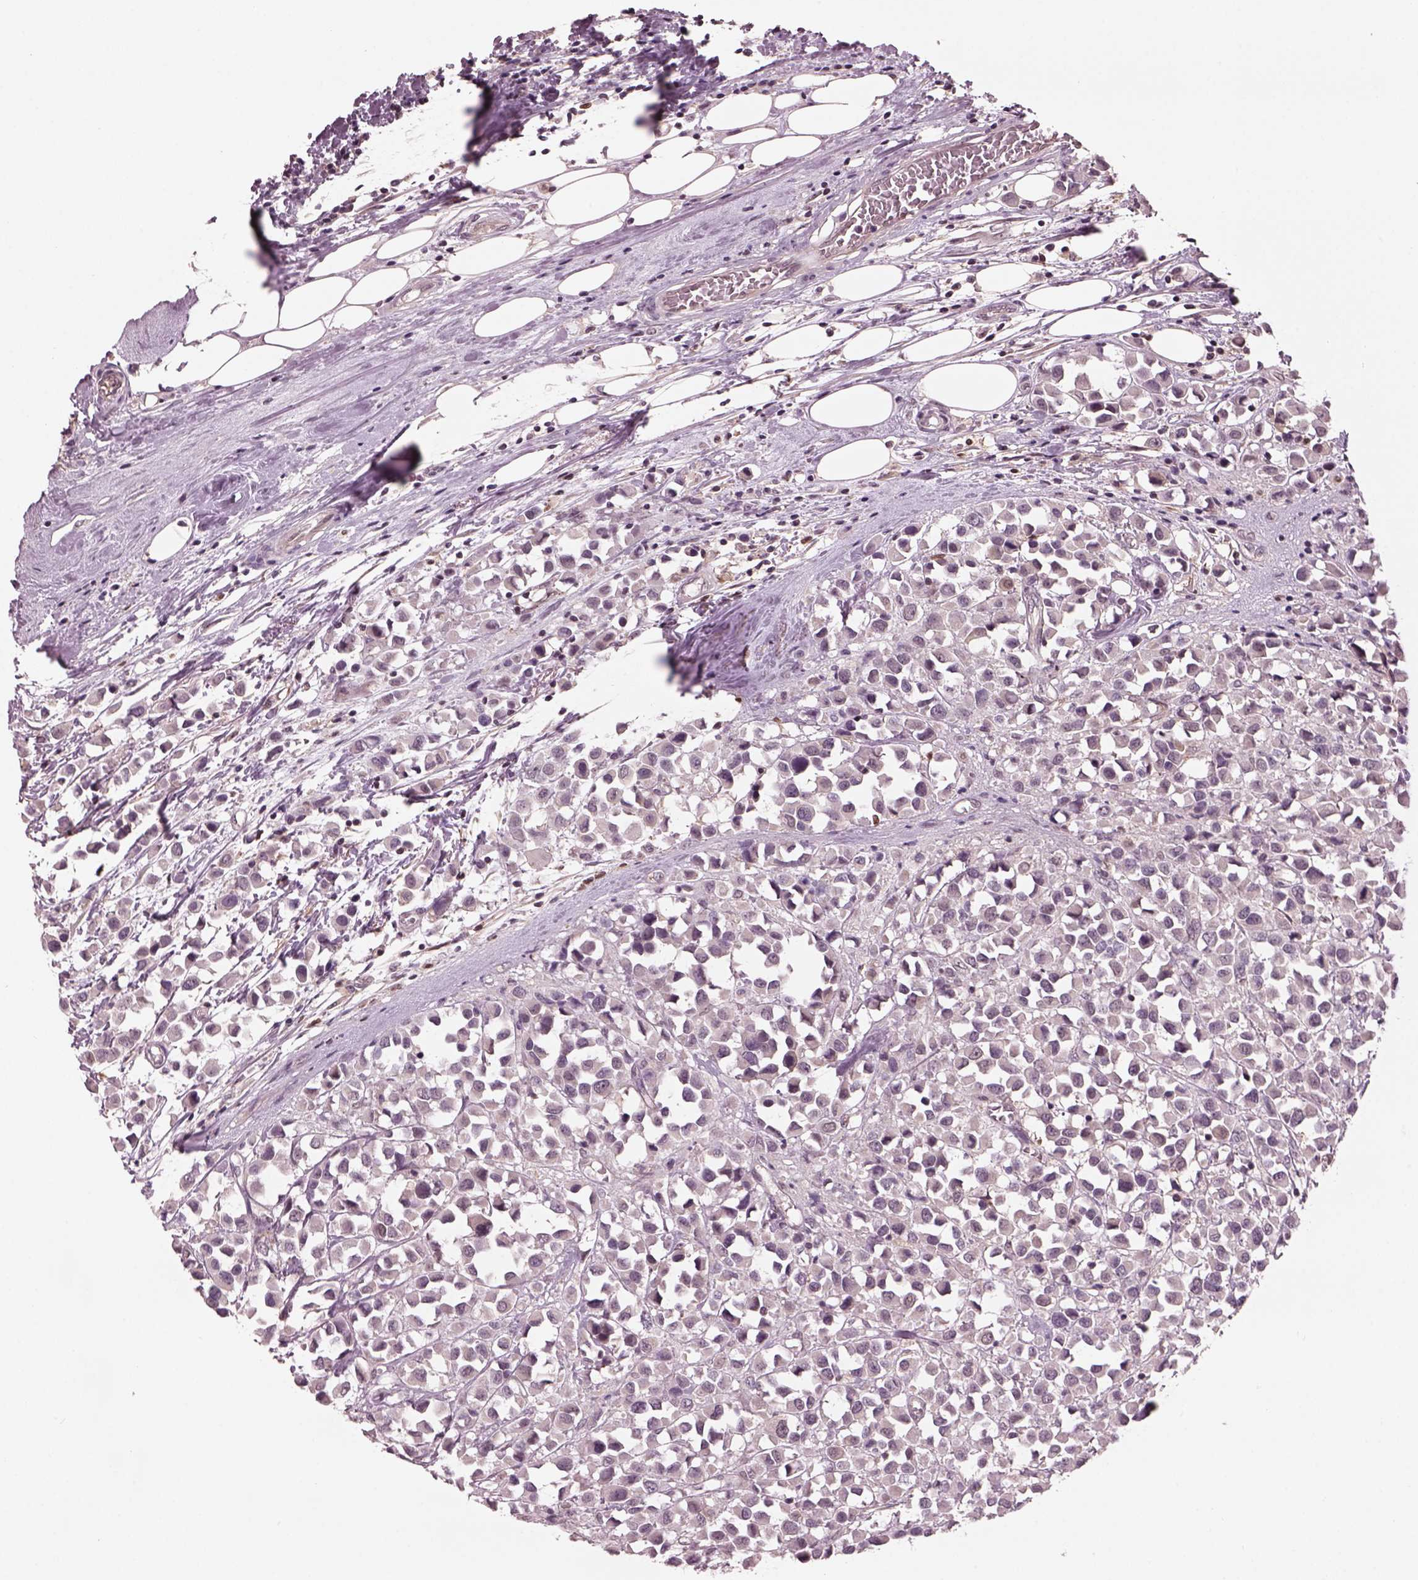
{"staining": {"intensity": "negative", "quantity": "none", "location": "none"}, "tissue": "breast cancer", "cell_type": "Tumor cells", "image_type": "cancer", "snomed": [{"axis": "morphology", "description": "Duct carcinoma"}, {"axis": "topography", "description": "Breast"}], "caption": "The IHC micrograph has no significant positivity in tumor cells of invasive ductal carcinoma (breast) tissue.", "gene": "SRI", "patient": {"sex": "female", "age": 61}}